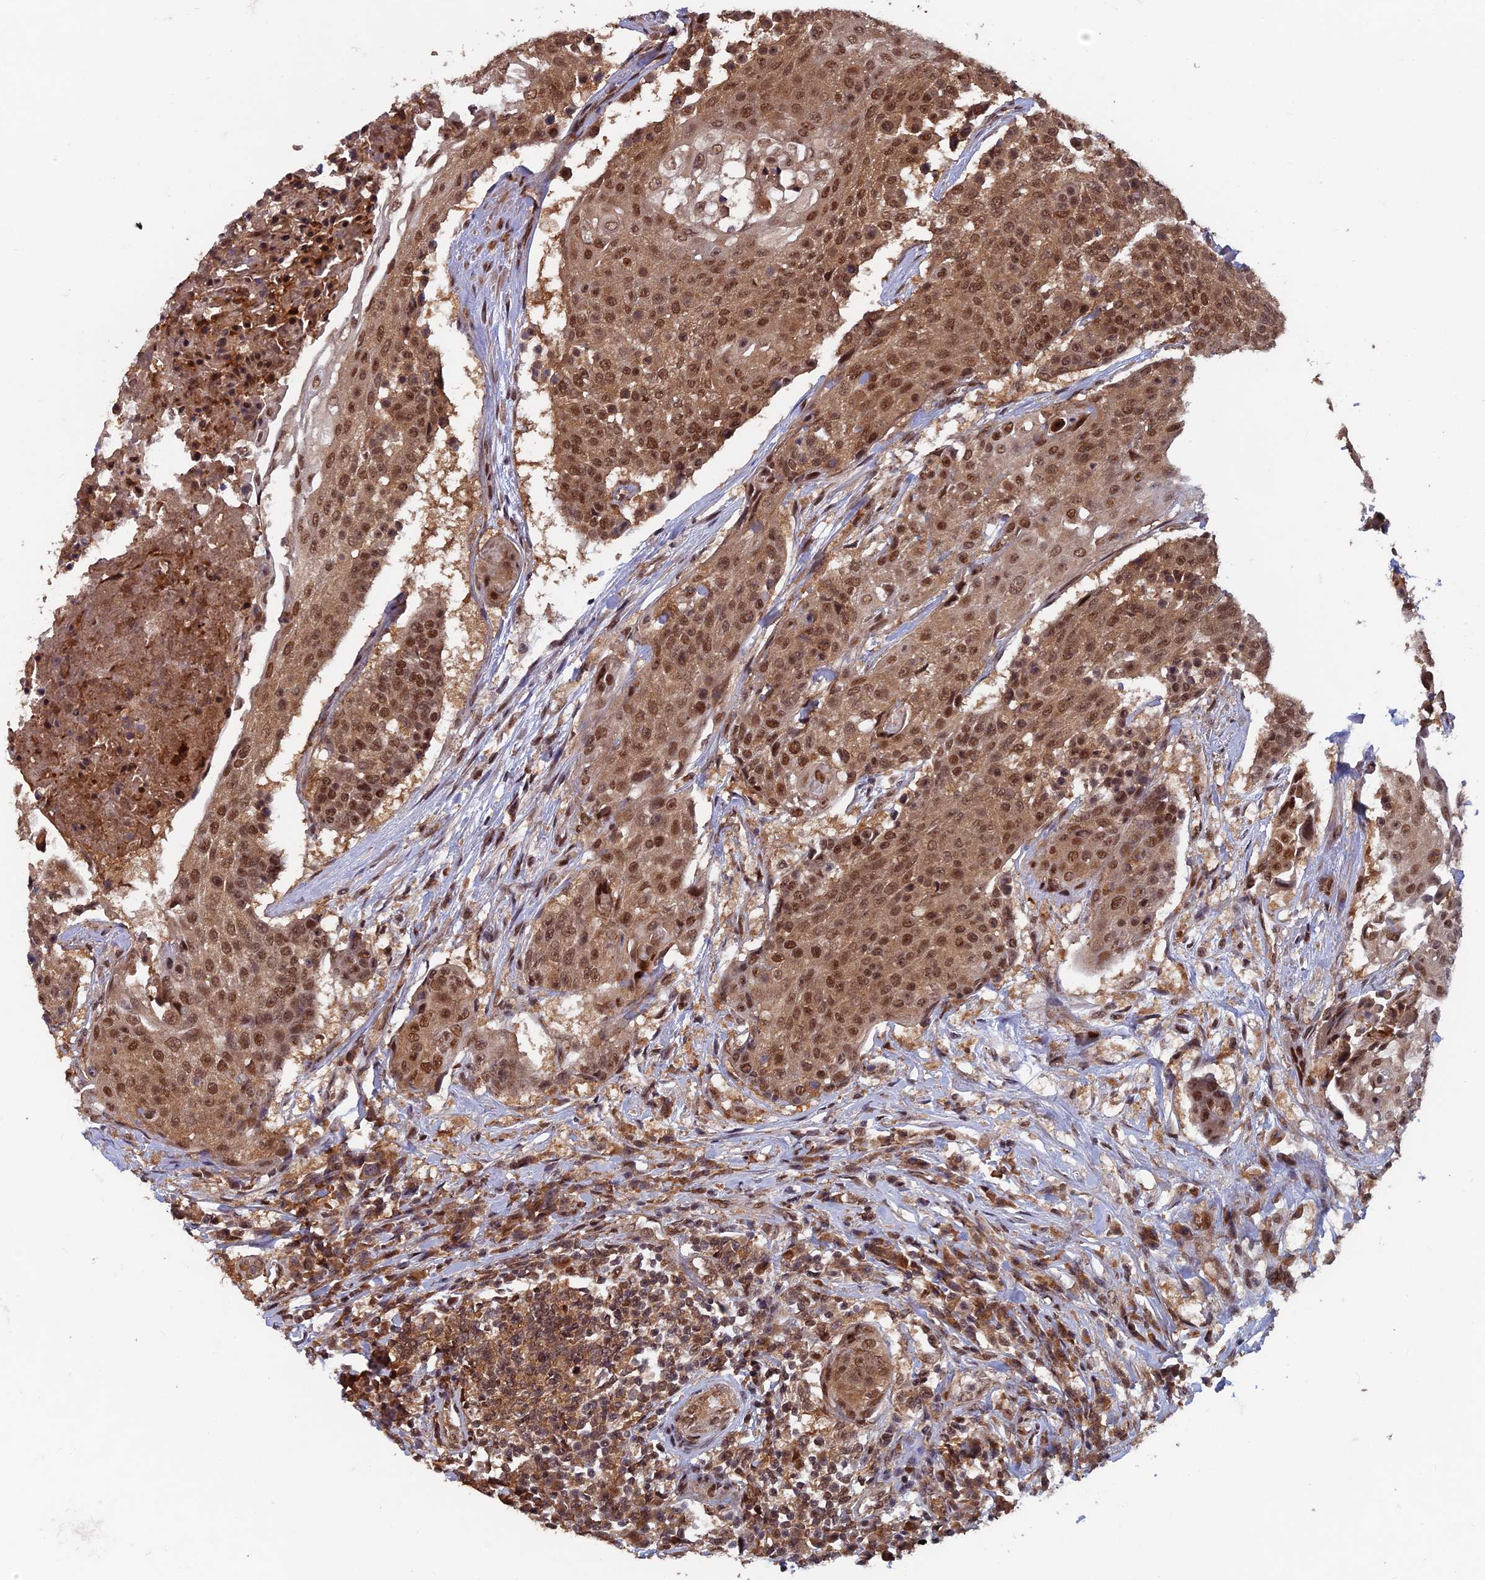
{"staining": {"intensity": "moderate", "quantity": ">75%", "location": "cytoplasmic/membranous,nuclear"}, "tissue": "urothelial cancer", "cell_type": "Tumor cells", "image_type": "cancer", "snomed": [{"axis": "morphology", "description": "Urothelial carcinoma, High grade"}, {"axis": "topography", "description": "Urinary bladder"}], "caption": "Urothelial cancer was stained to show a protein in brown. There is medium levels of moderate cytoplasmic/membranous and nuclear expression in approximately >75% of tumor cells.", "gene": "FAM53C", "patient": {"sex": "female", "age": 63}}